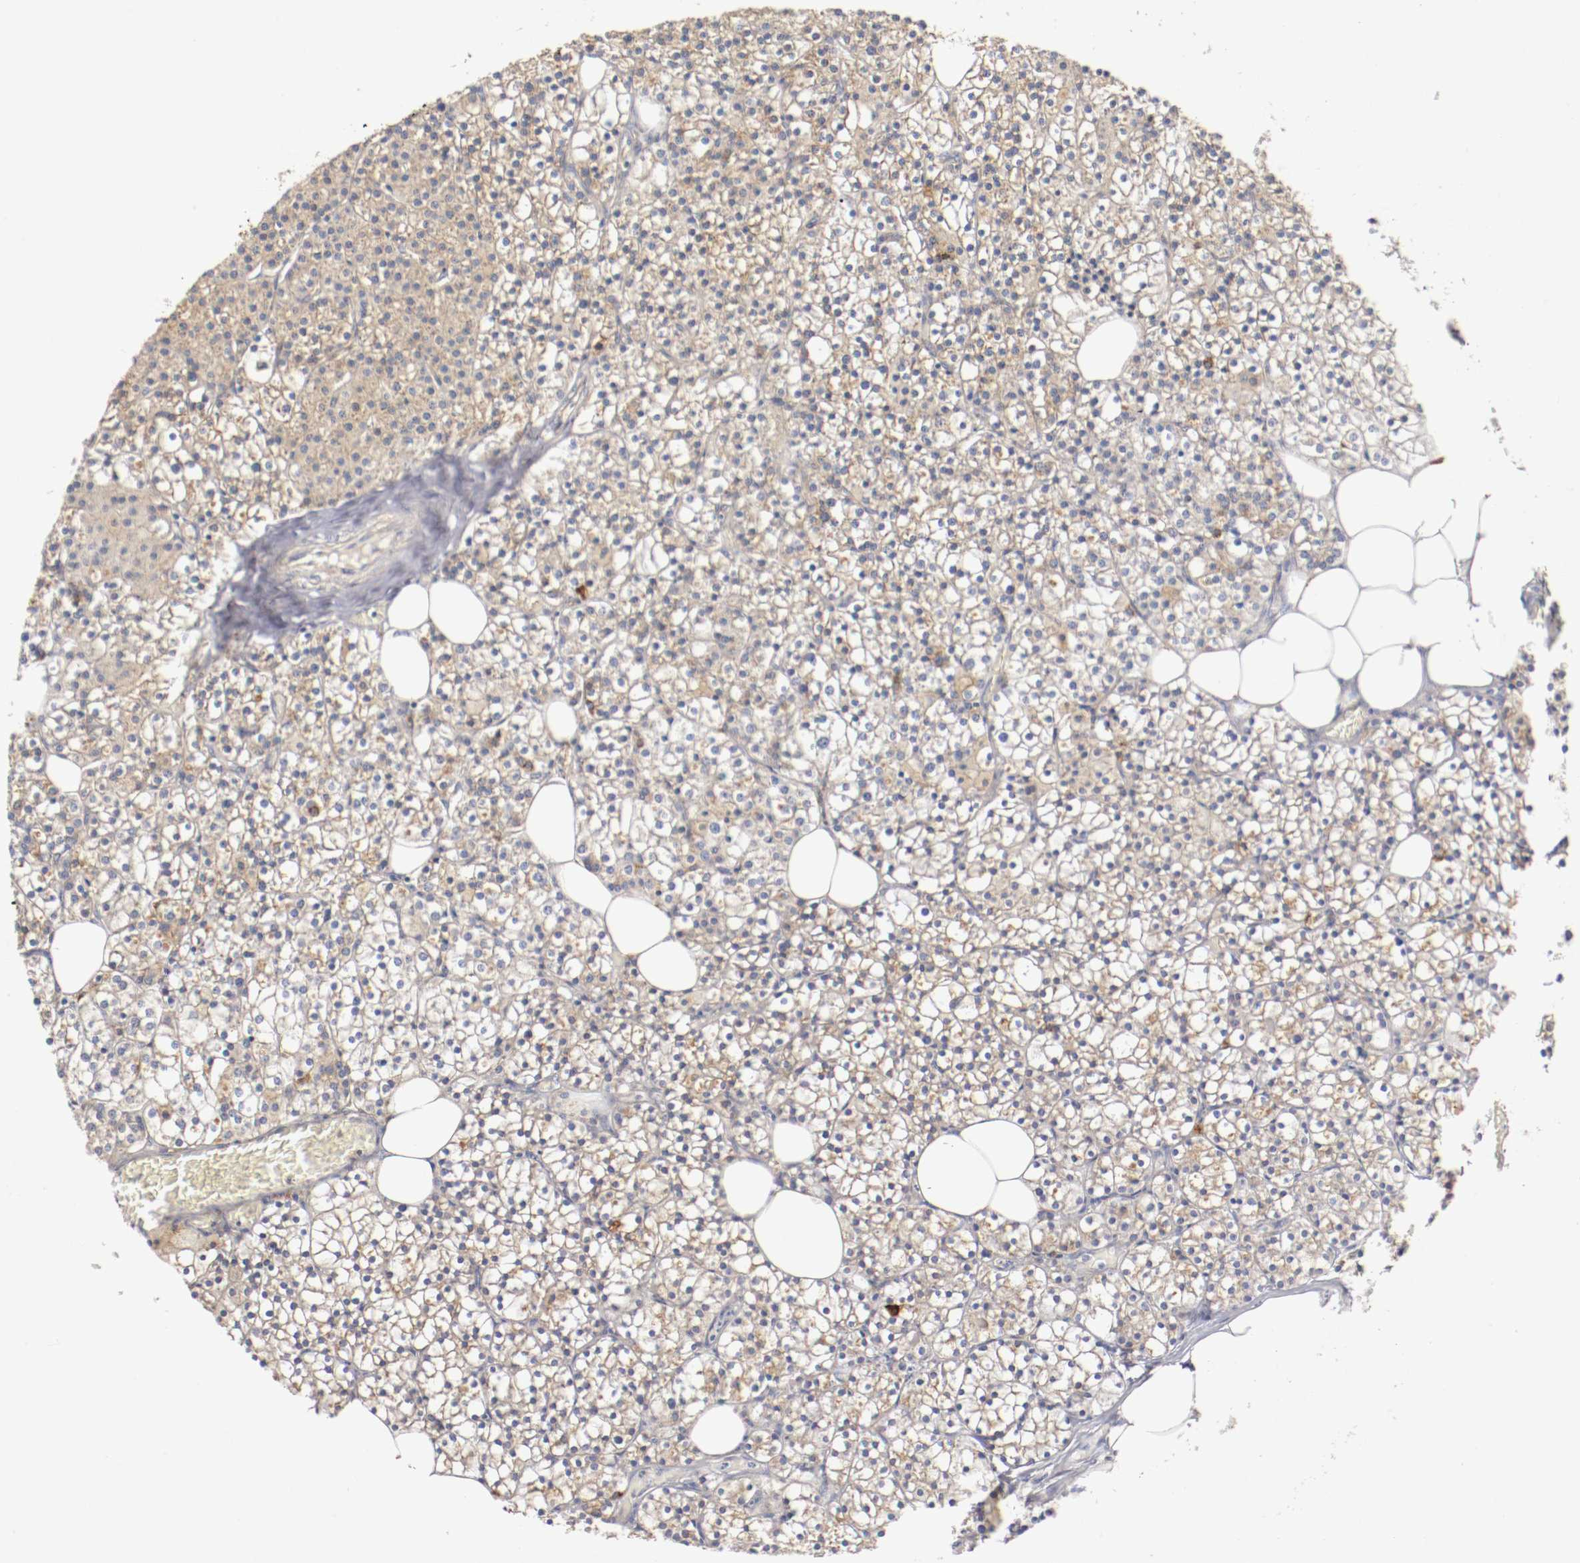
{"staining": {"intensity": "weak", "quantity": ">75%", "location": "cytoplasmic/membranous"}, "tissue": "parathyroid gland", "cell_type": "Glandular cells", "image_type": "normal", "snomed": [{"axis": "morphology", "description": "Normal tissue, NOS"}, {"axis": "topography", "description": "Parathyroid gland"}], "caption": "A low amount of weak cytoplasmic/membranous expression is seen in approximately >75% of glandular cells in normal parathyroid gland.", "gene": "TRAF2", "patient": {"sex": "female", "age": 63}}